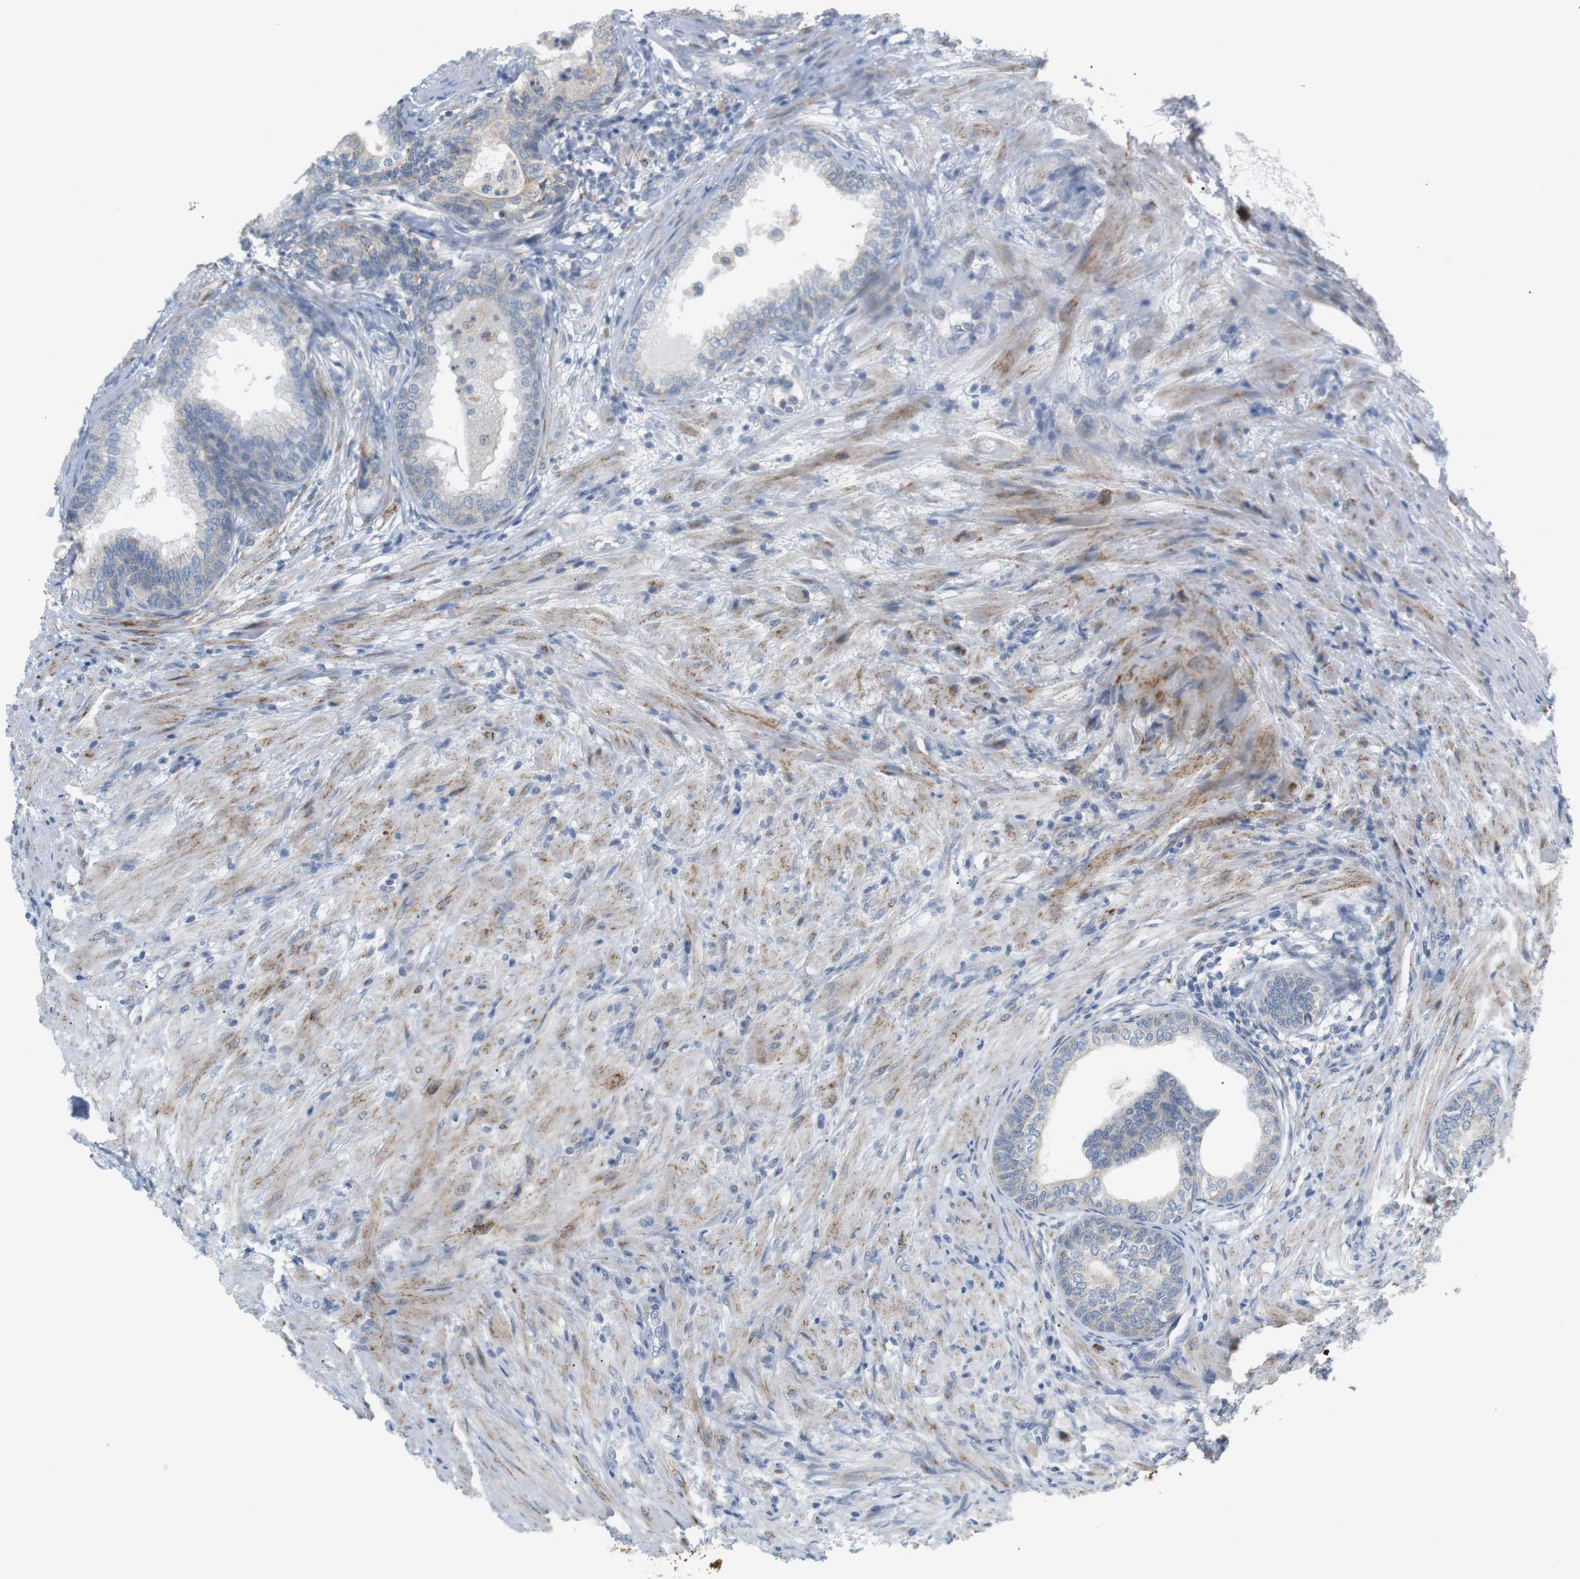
{"staining": {"intensity": "negative", "quantity": "none", "location": "none"}, "tissue": "prostate", "cell_type": "Glandular cells", "image_type": "normal", "snomed": [{"axis": "morphology", "description": "Normal tissue, NOS"}, {"axis": "topography", "description": "Prostate"}], "caption": "DAB immunohistochemical staining of normal prostate exhibits no significant expression in glandular cells.", "gene": "CD300E", "patient": {"sex": "male", "age": 76}}